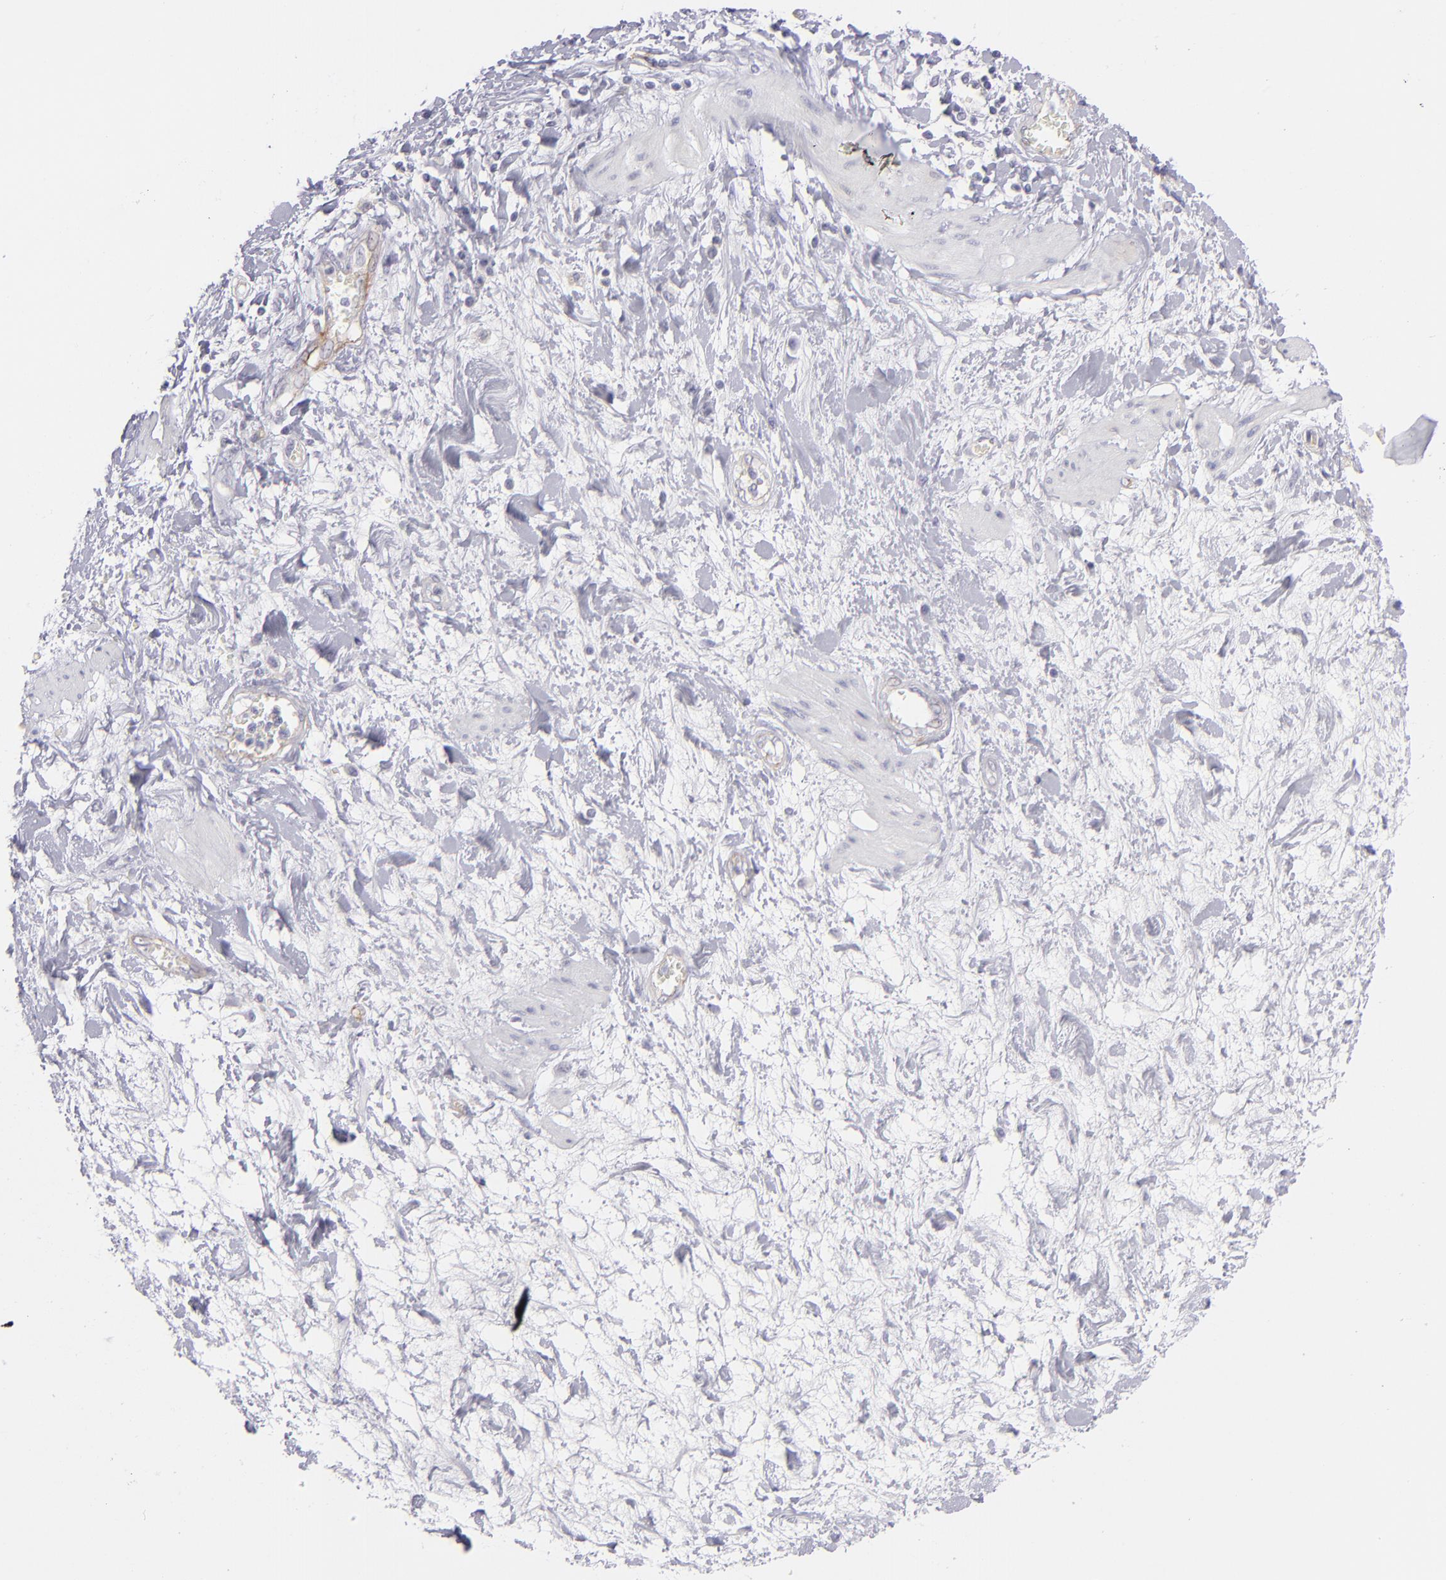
{"staining": {"intensity": "negative", "quantity": "none", "location": "none"}, "tissue": "ovarian cancer", "cell_type": "Tumor cells", "image_type": "cancer", "snomed": [{"axis": "morphology", "description": "Cystadenocarcinoma, serous, NOS"}, {"axis": "topography", "description": "Ovary"}], "caption": "The photomicrograph exhibits no significant staining in tumor cells of serous cystadenocarcinoma (ovarian).", "gene": "THBD", "patient": {"sex": "female", "age": 63}}